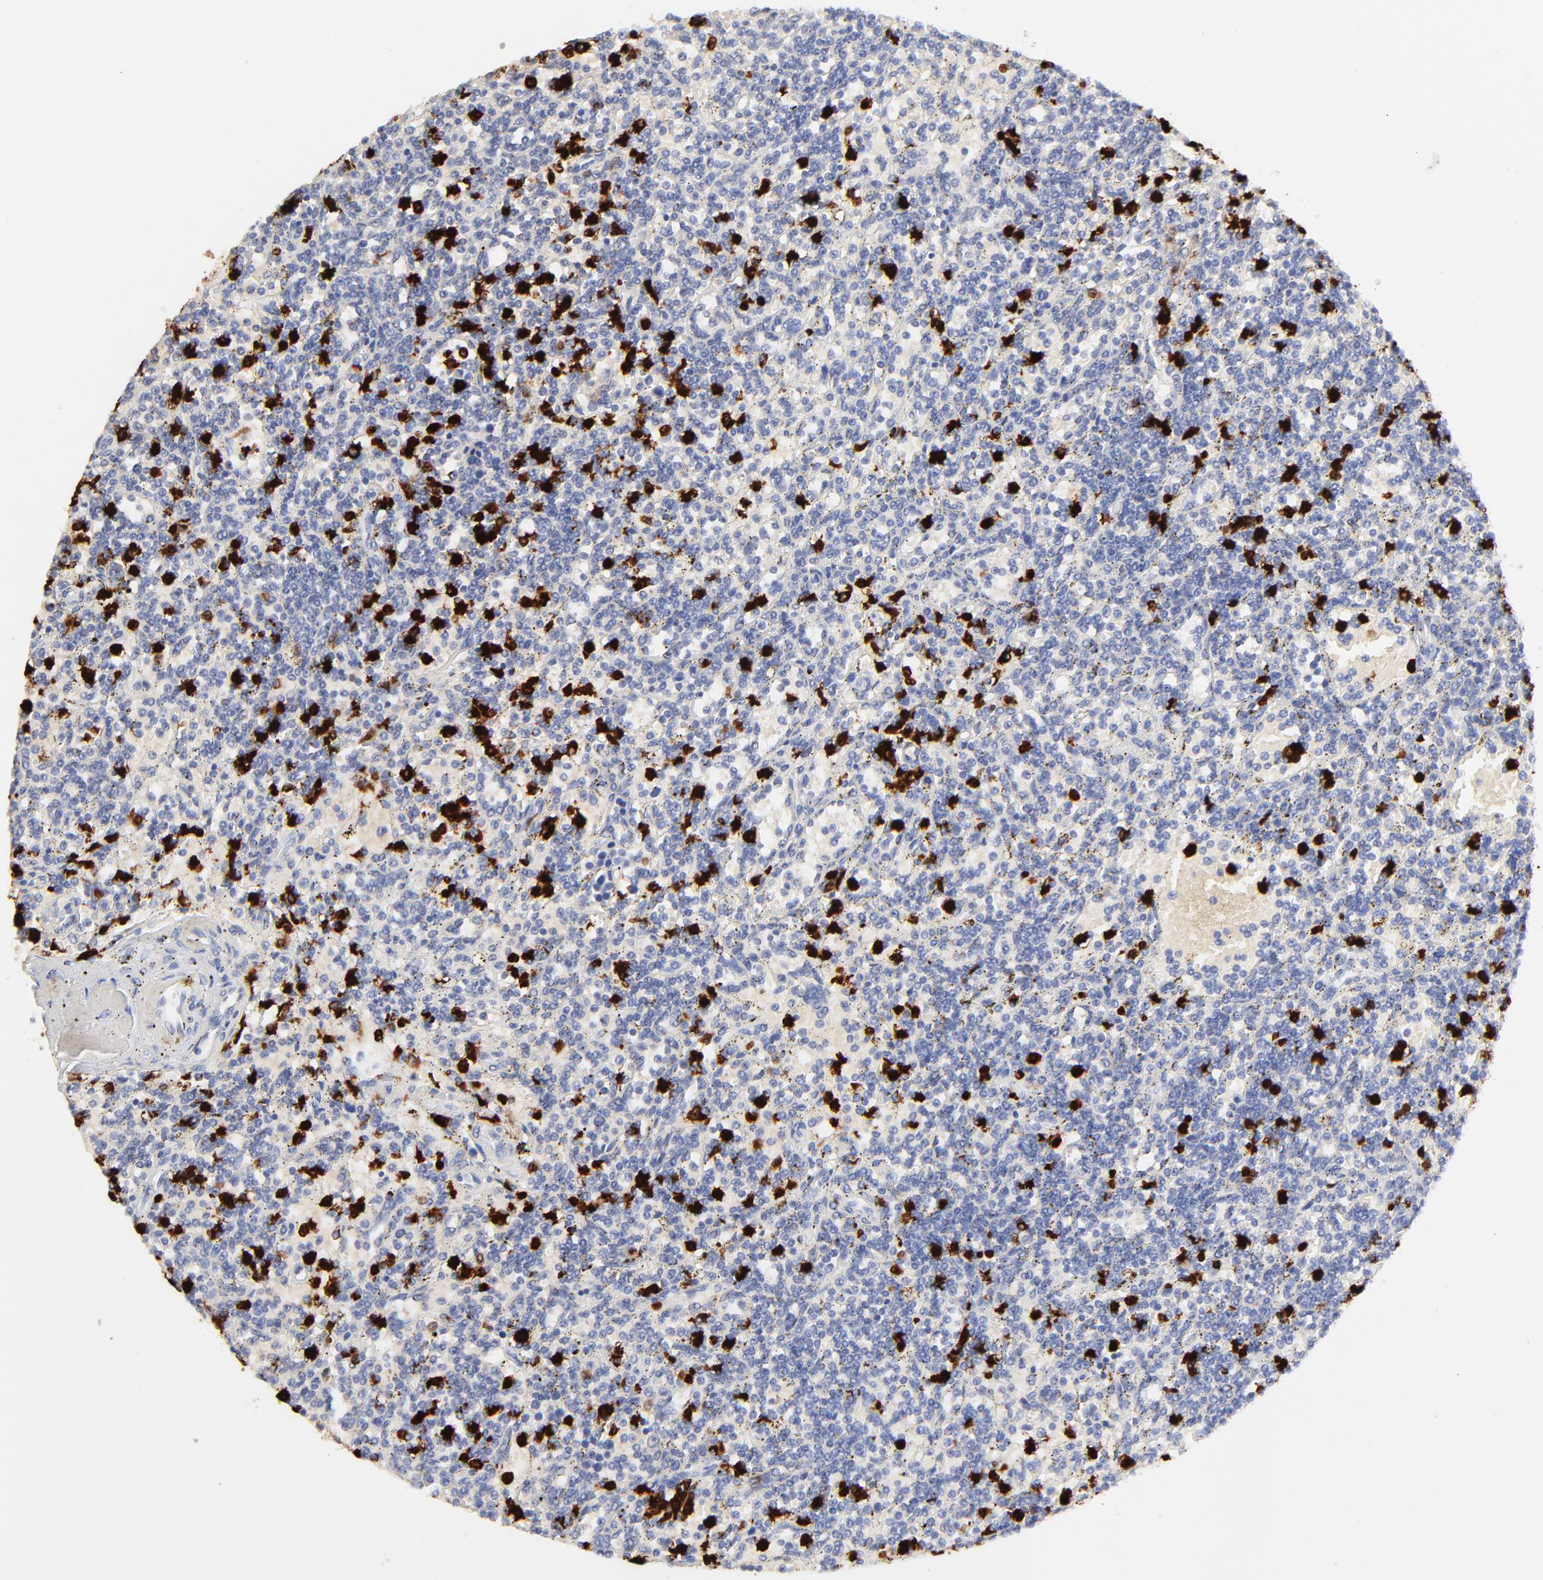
{"staining": {"intensity": "negative", "quantity": "none", "location": "none"}, "tissue": "lymphoma", "cell_type": "Tumor cells", "image_type": "cancer", "snomed": [{"axis": "morphology", "description": "Malignant lymphoma, non-Hodgkin's type, Low grade"}, {"axis": "topography", "description": "Spleen"}], "caption": "A photomicrograph of human low-grade malignant lymphoma, non-Hodgkin's type is negative for staining in tumor cells.", "gene": "S100A12", "patient": {"sex": "male", "age": 73}}